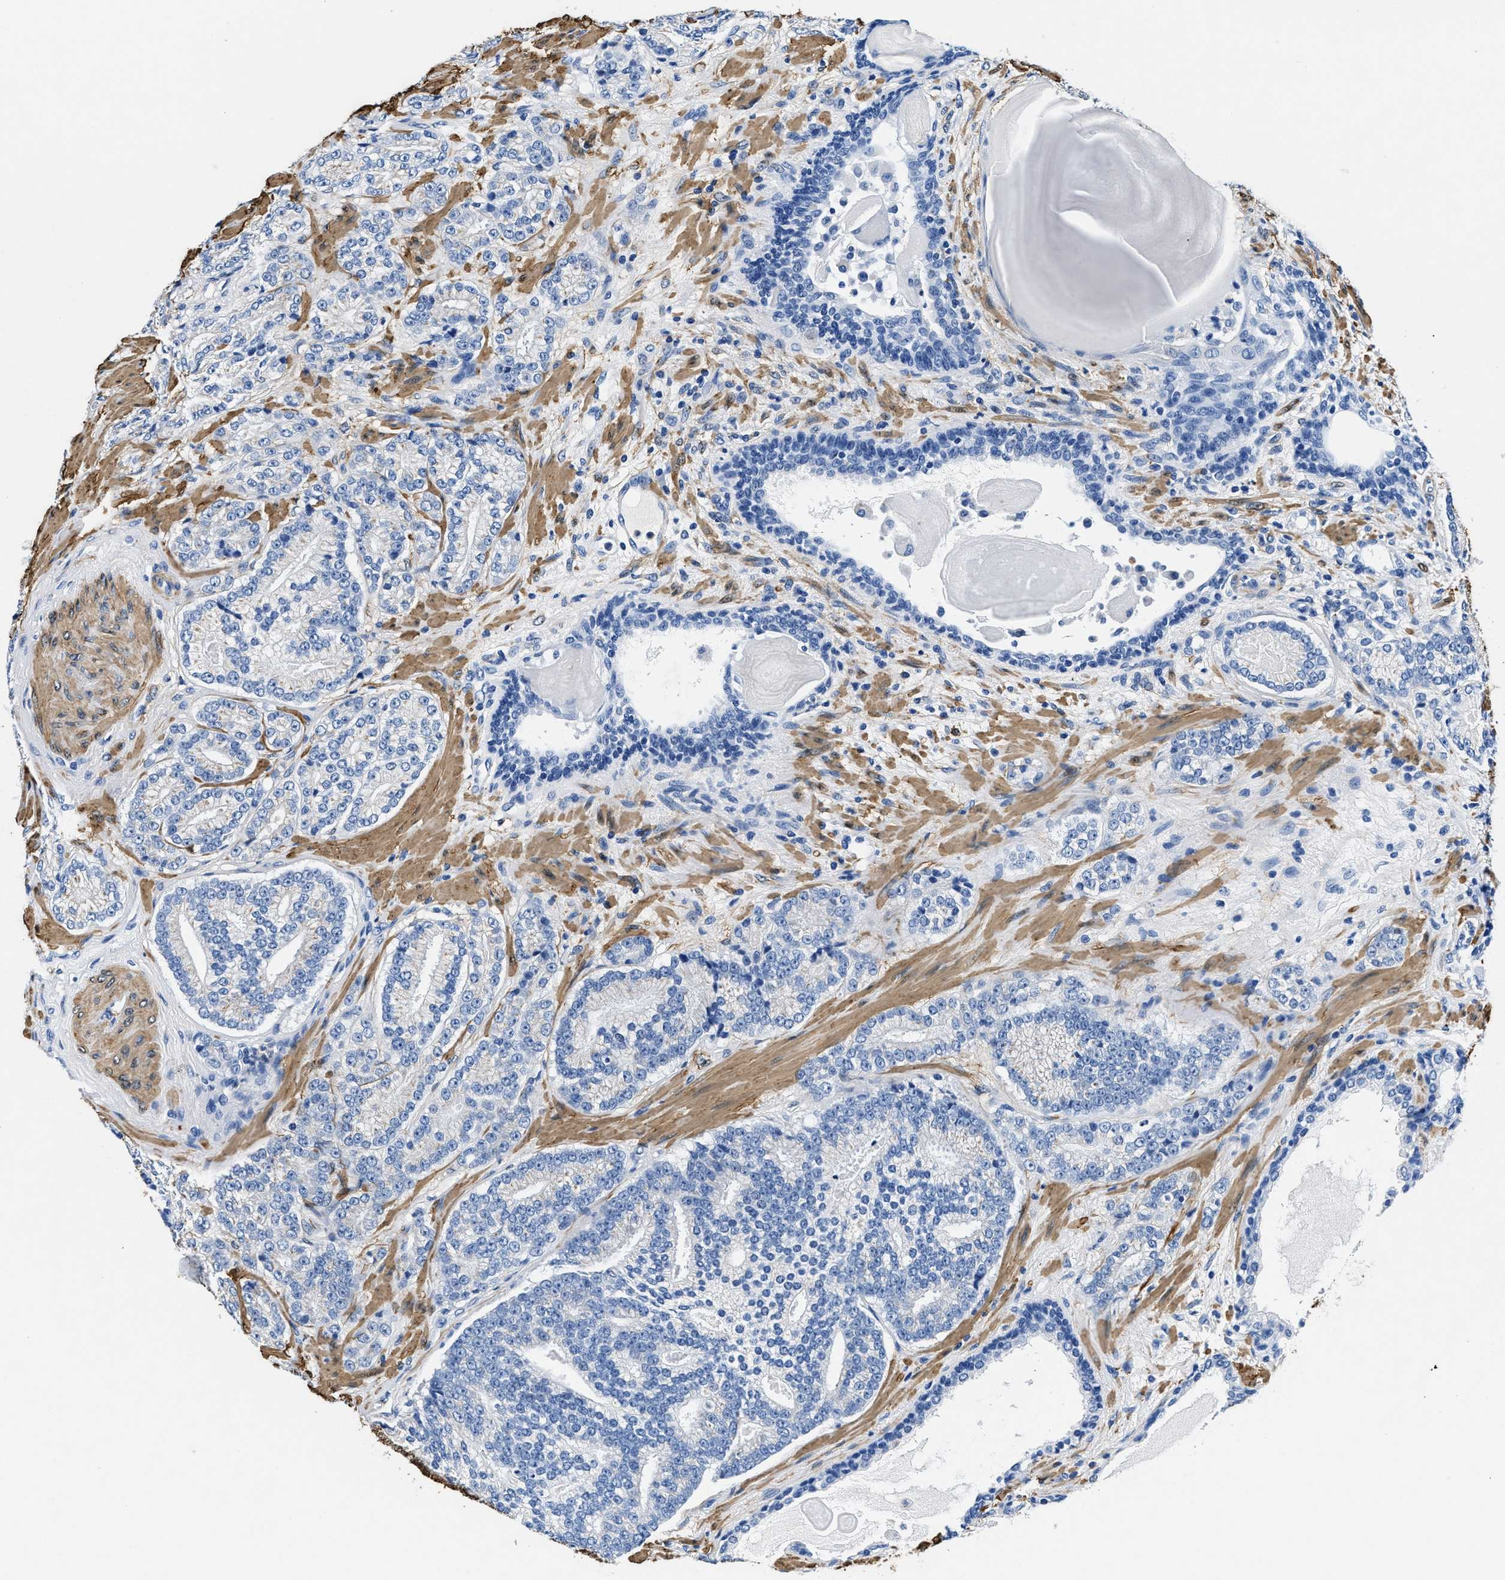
{"staining": {"intensity": "negative", "quantity": "none", "location": "none"}, "tissue": "prostate cancer", "cell_type": "Tumor cells", "image_type": "cancer", "snomed": [{"axis": "morphology", "description": "Adenocarcinoma, High grade"}, {"axis": "topography", "description": "Prostate"}], "caption": "DAB (3,3'-diaminobenzidine) immunohistochemical staining of prostate cancer (high-grade adenocarcinoma) demonstrates no significant staining in tumor cells.", "gene": "TEX261", "patient": {"sex": "male", "age": 61}}